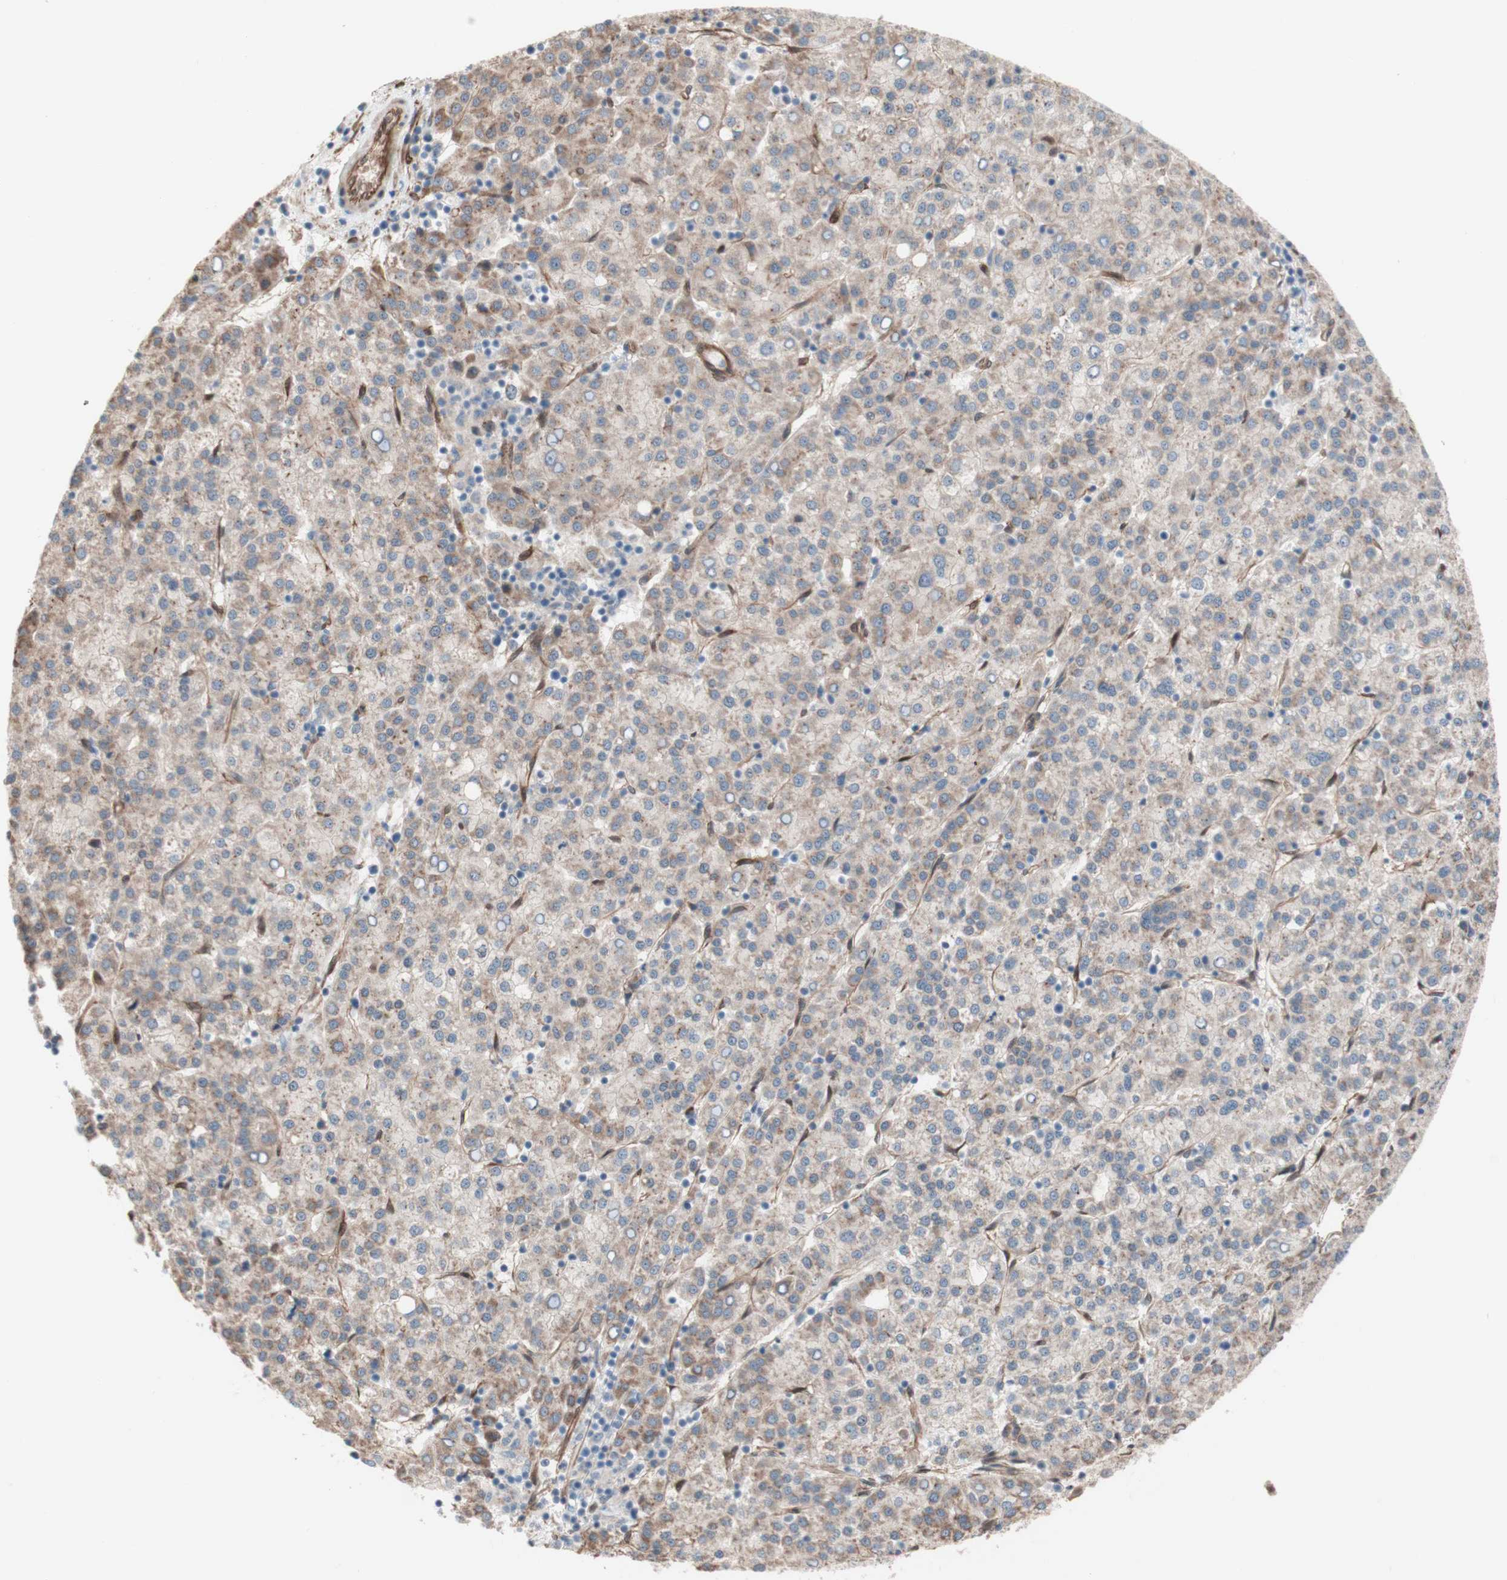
{"staining": {"intensity": "weak", "quantity": ">75%", "location": "cytoplasmic/membranous"}, "tissue": "liver cancer", "cell_type": "Tumor cells", "image_type": "cancer", "snomed": [{"axis": "morphology", "description": "Carcinoma, Hepatocellular, NOS"}, {"axis": "topography", "description": "Liver"}], "caption": "The histopathology image demonstrates a brown stain indicating the presence of a protein in the cytoplasmic/membranous of tumor cells in liver hepatocellular carcinoma.", "gene": "CNN3", "patient": {"sex": "female", "age": 58}}